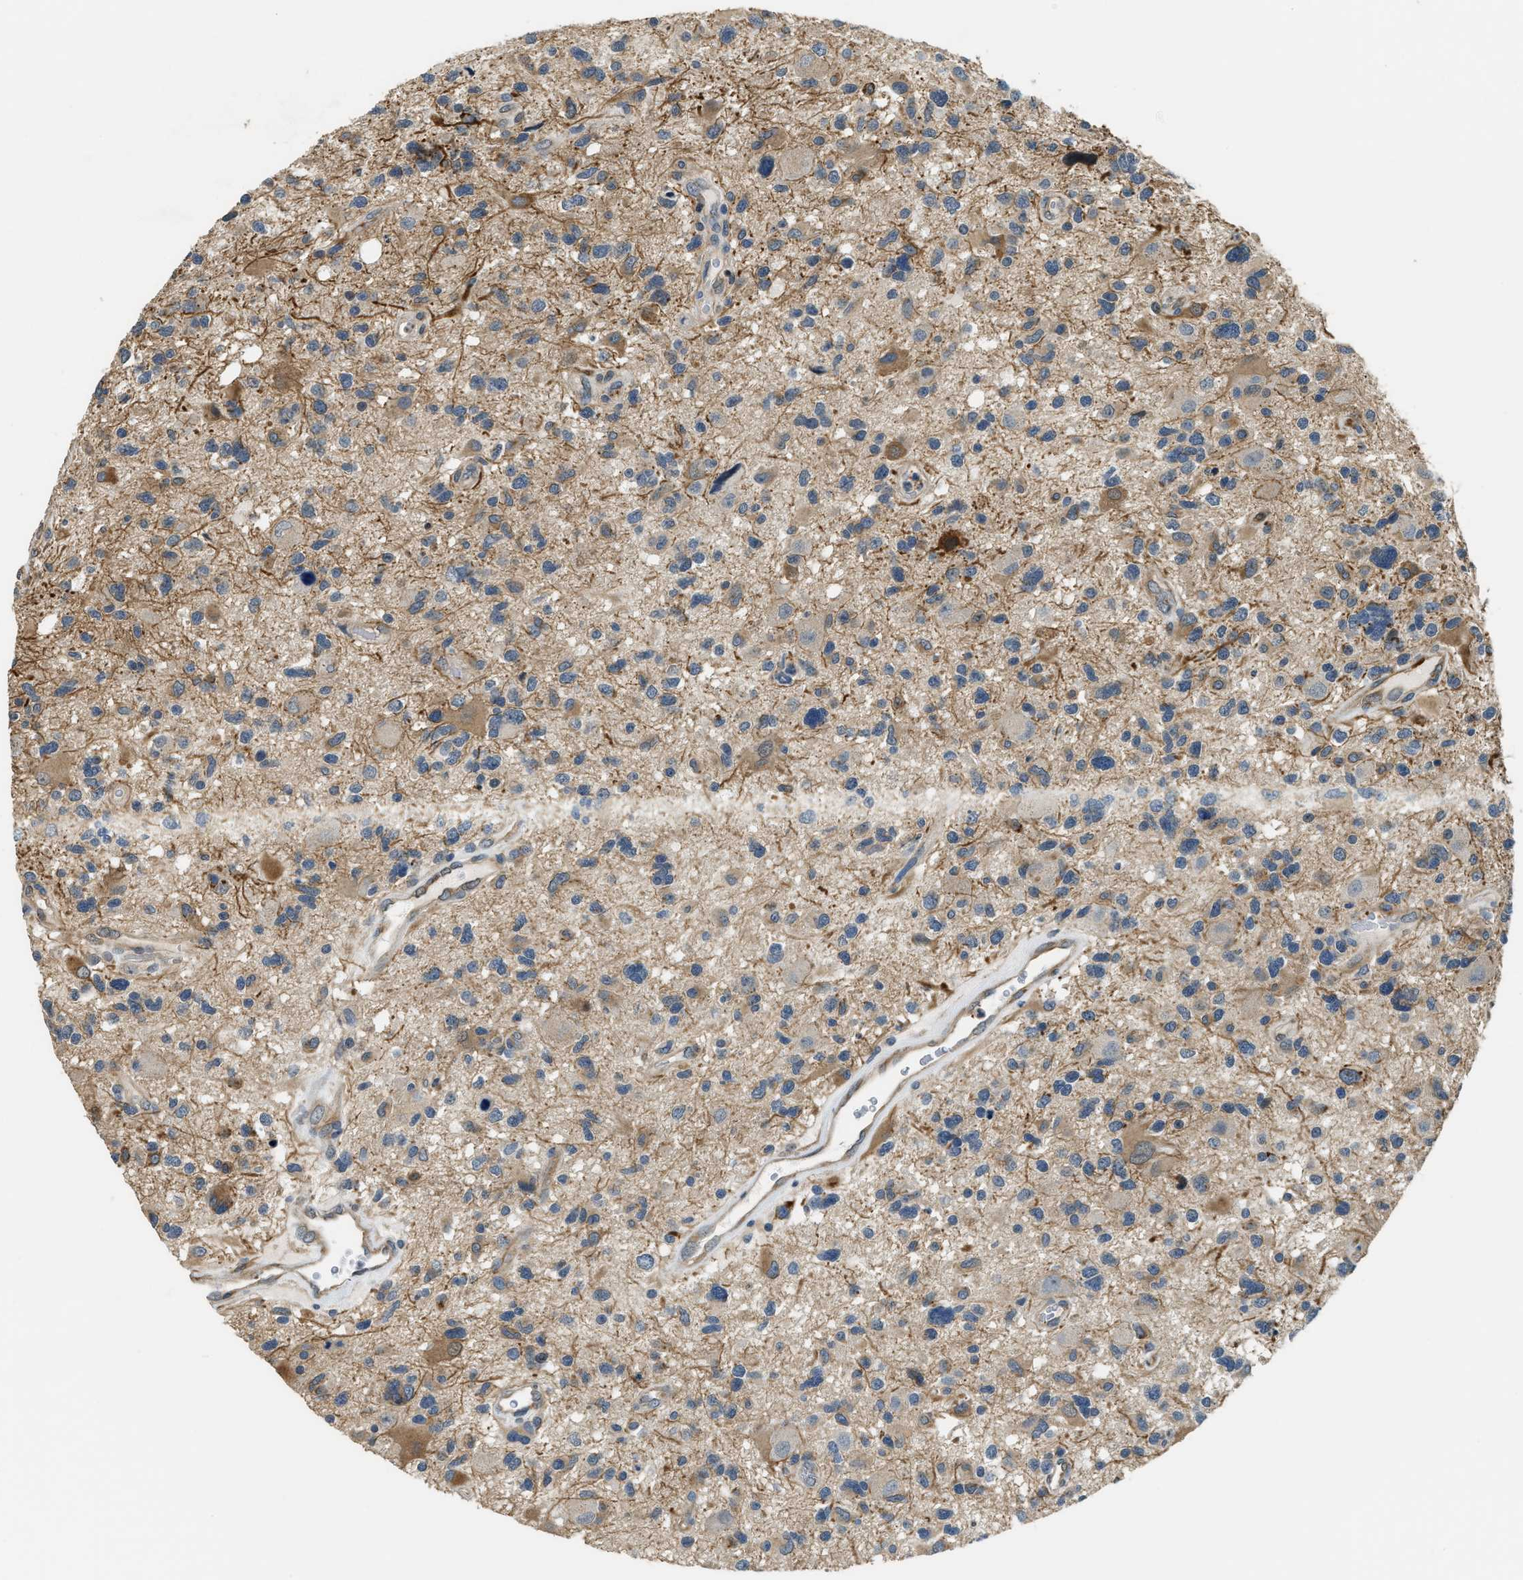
{"staining": {"intensity": "weak", "quantity": "25%-75%", "location": "cytoplasmic/membranous"}, "tissue": "glioma", "cell_type": "Tumor cells", "image_type": "cancer", "snomed": [{"axis": "morphology", "description": "Glioma, malignant, High grade"}, {"axis": "topography", "description": "Brain"}], "caption": "Protein staining exhibits weak cytoplasmic/membranous staining in about 25%-75% of tumor cells in glioma.", "gene": "ALOX12", "patient": {"sex": "male", "age": 33}}